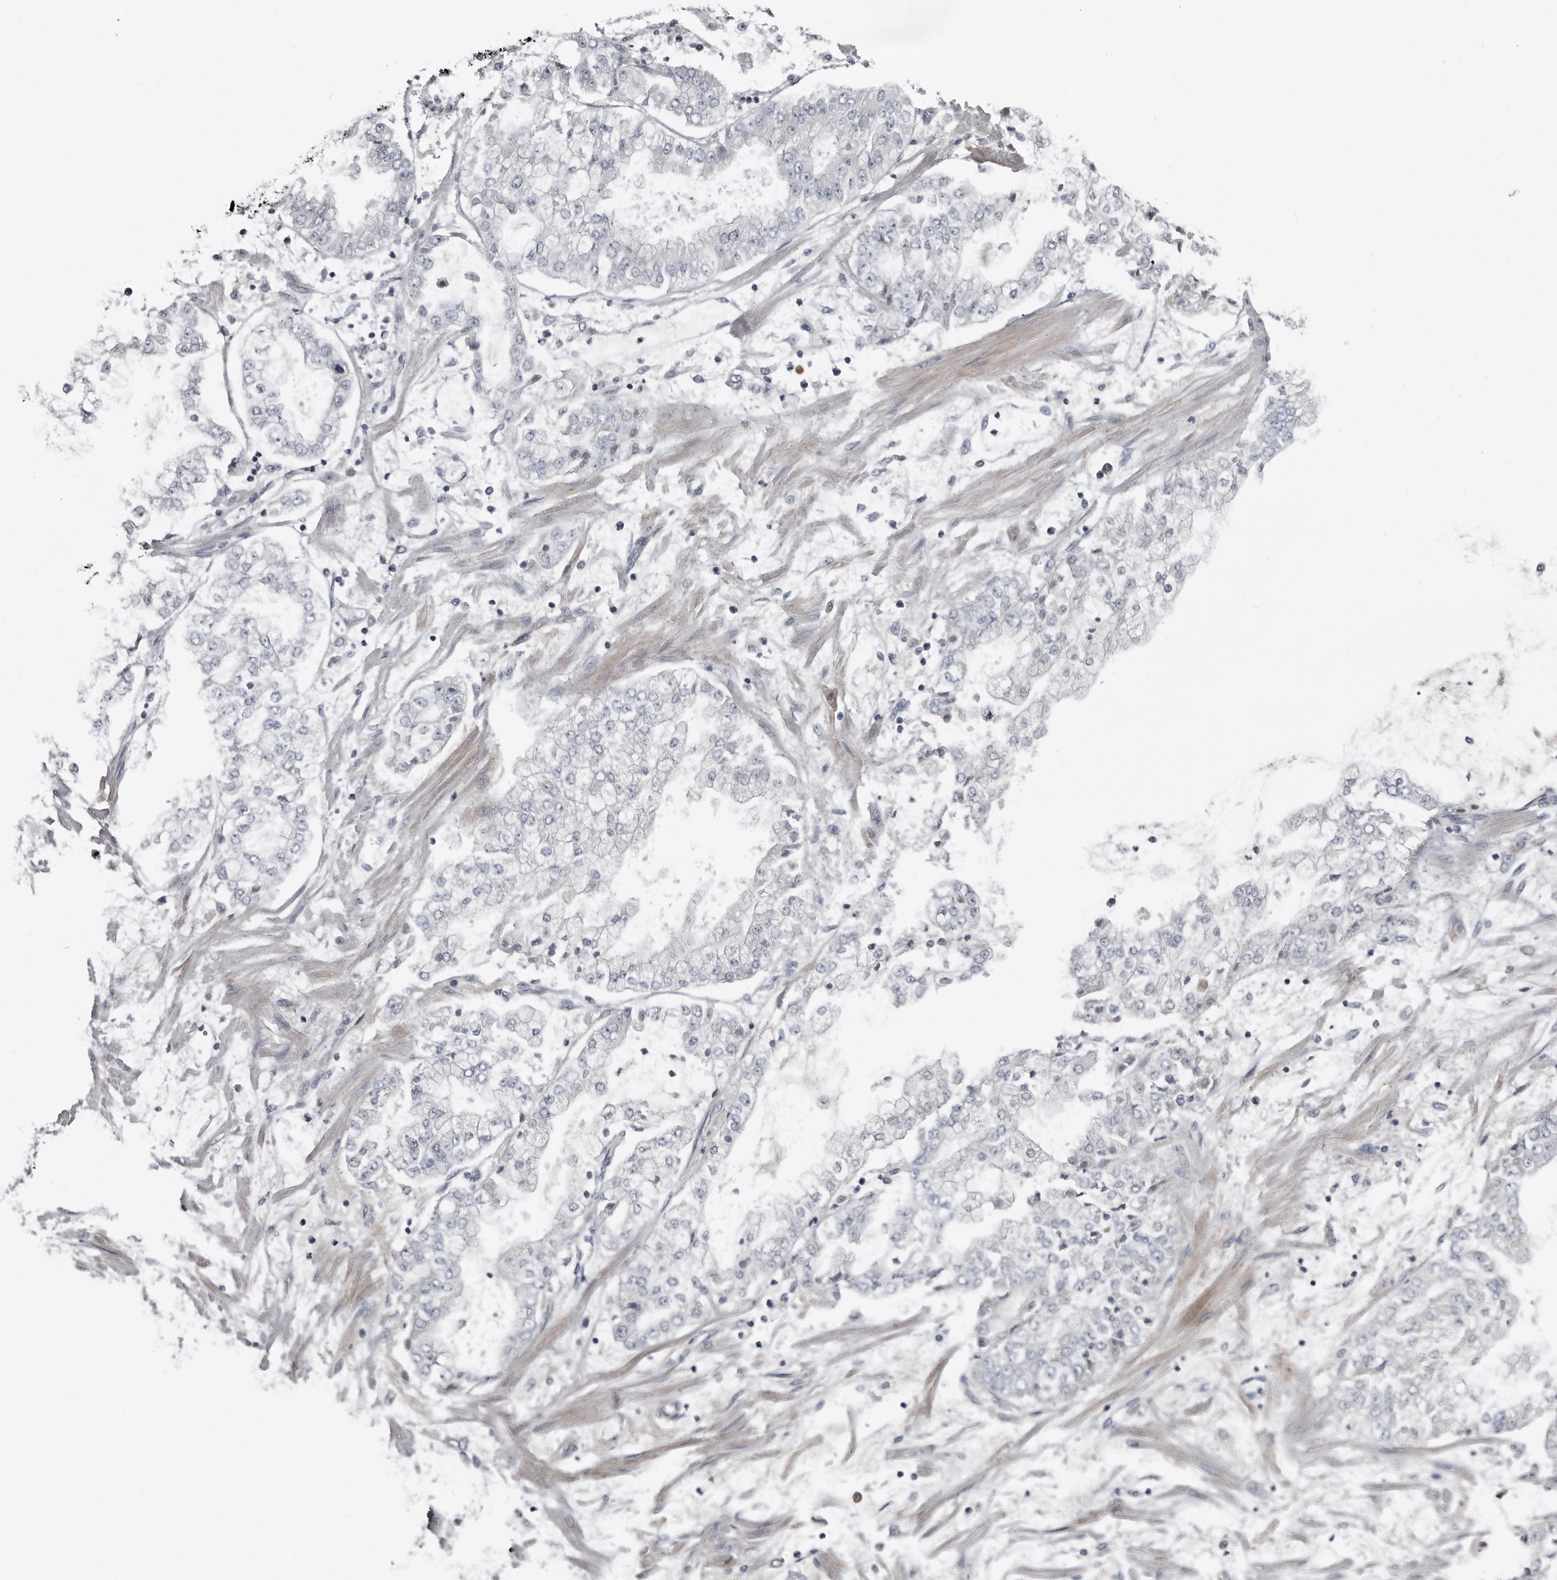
{"staining": {"intensity": "negative", "quantity": "none", "location": "none"}, "tissue": "stomach cancer", "cell_type": "Tumor cells", "image_type": "cancer", "snomed": [{"axis": "morphology", "description": "Adenocarcinoma, NOS"}, {"axis": "topography", "description": "Stomach"}], "caption": "A high-resolution histopathology image shows immunohistochemistry (IHC) staining of stomach cancer (adenocarcinoma), which exhibits no significant expression in tumor cells. (DAB (3,3'-diaminobenzidine) immunohistochemistry (IHC), high magnification).", "gene": "ZNF114", "patient": {"sex": "male", "age": 76}}